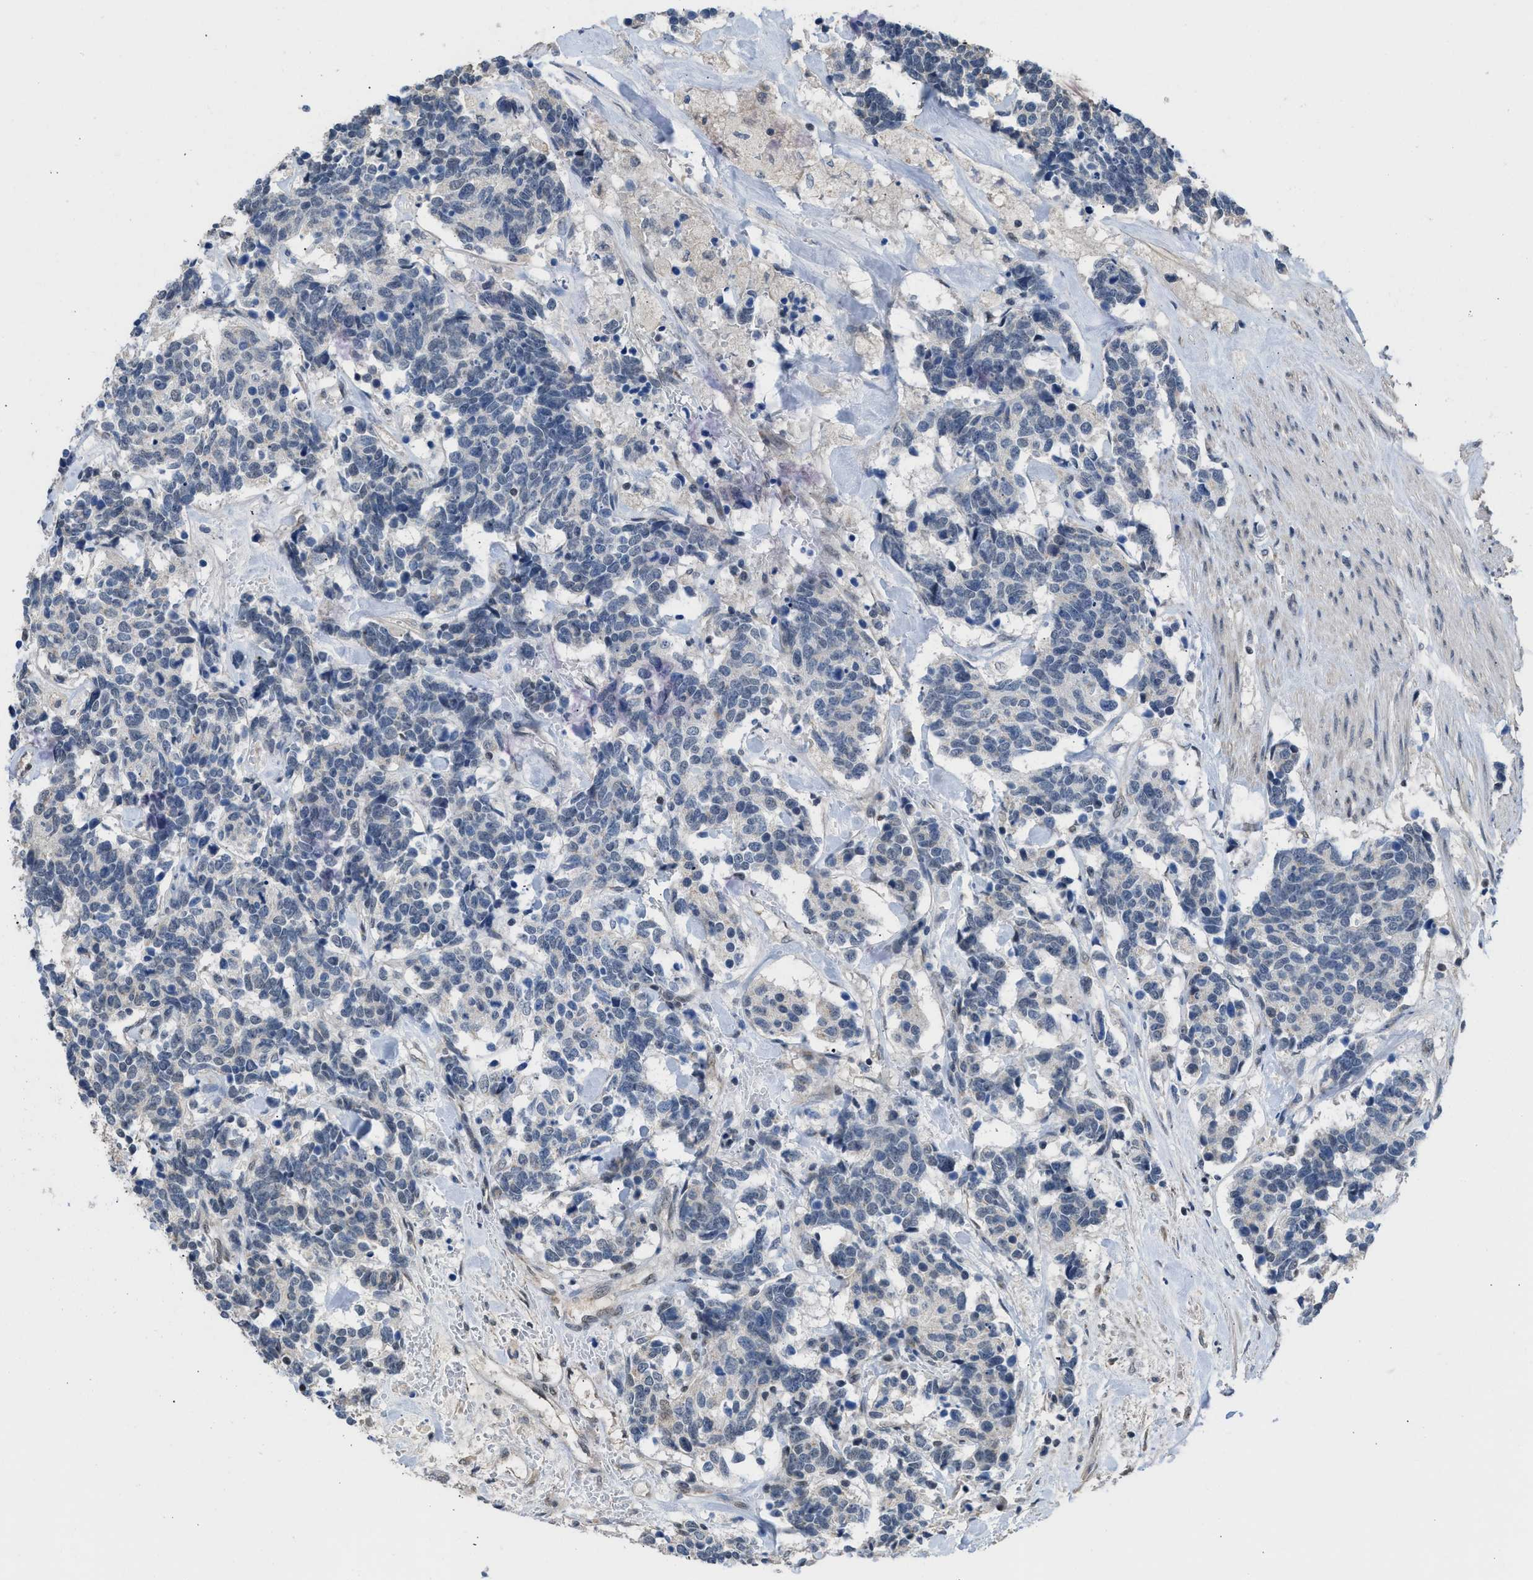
{"staining": {"intensity": "negative", "quantity": "none", "location": "none"}, "tissue": "carcinoid", "cell_type": "Tumor cells", "image_type": "cancer", "snomed": [{"axis": "morphology", "description": "Carcinoma, NOS"}, {"axis": "morphology", "description": "Carcinoid, malignant, NOS"}, {"axis": "topography", "description": "Urinary bladder"}], "caption": "High power microscopy photomicrograph of an IHC micrograph of carcinoma, revealing no significant positivity in tumor cells.", "gene": "TERF2IP", "patient": {"sex": "male", "age": 57}}